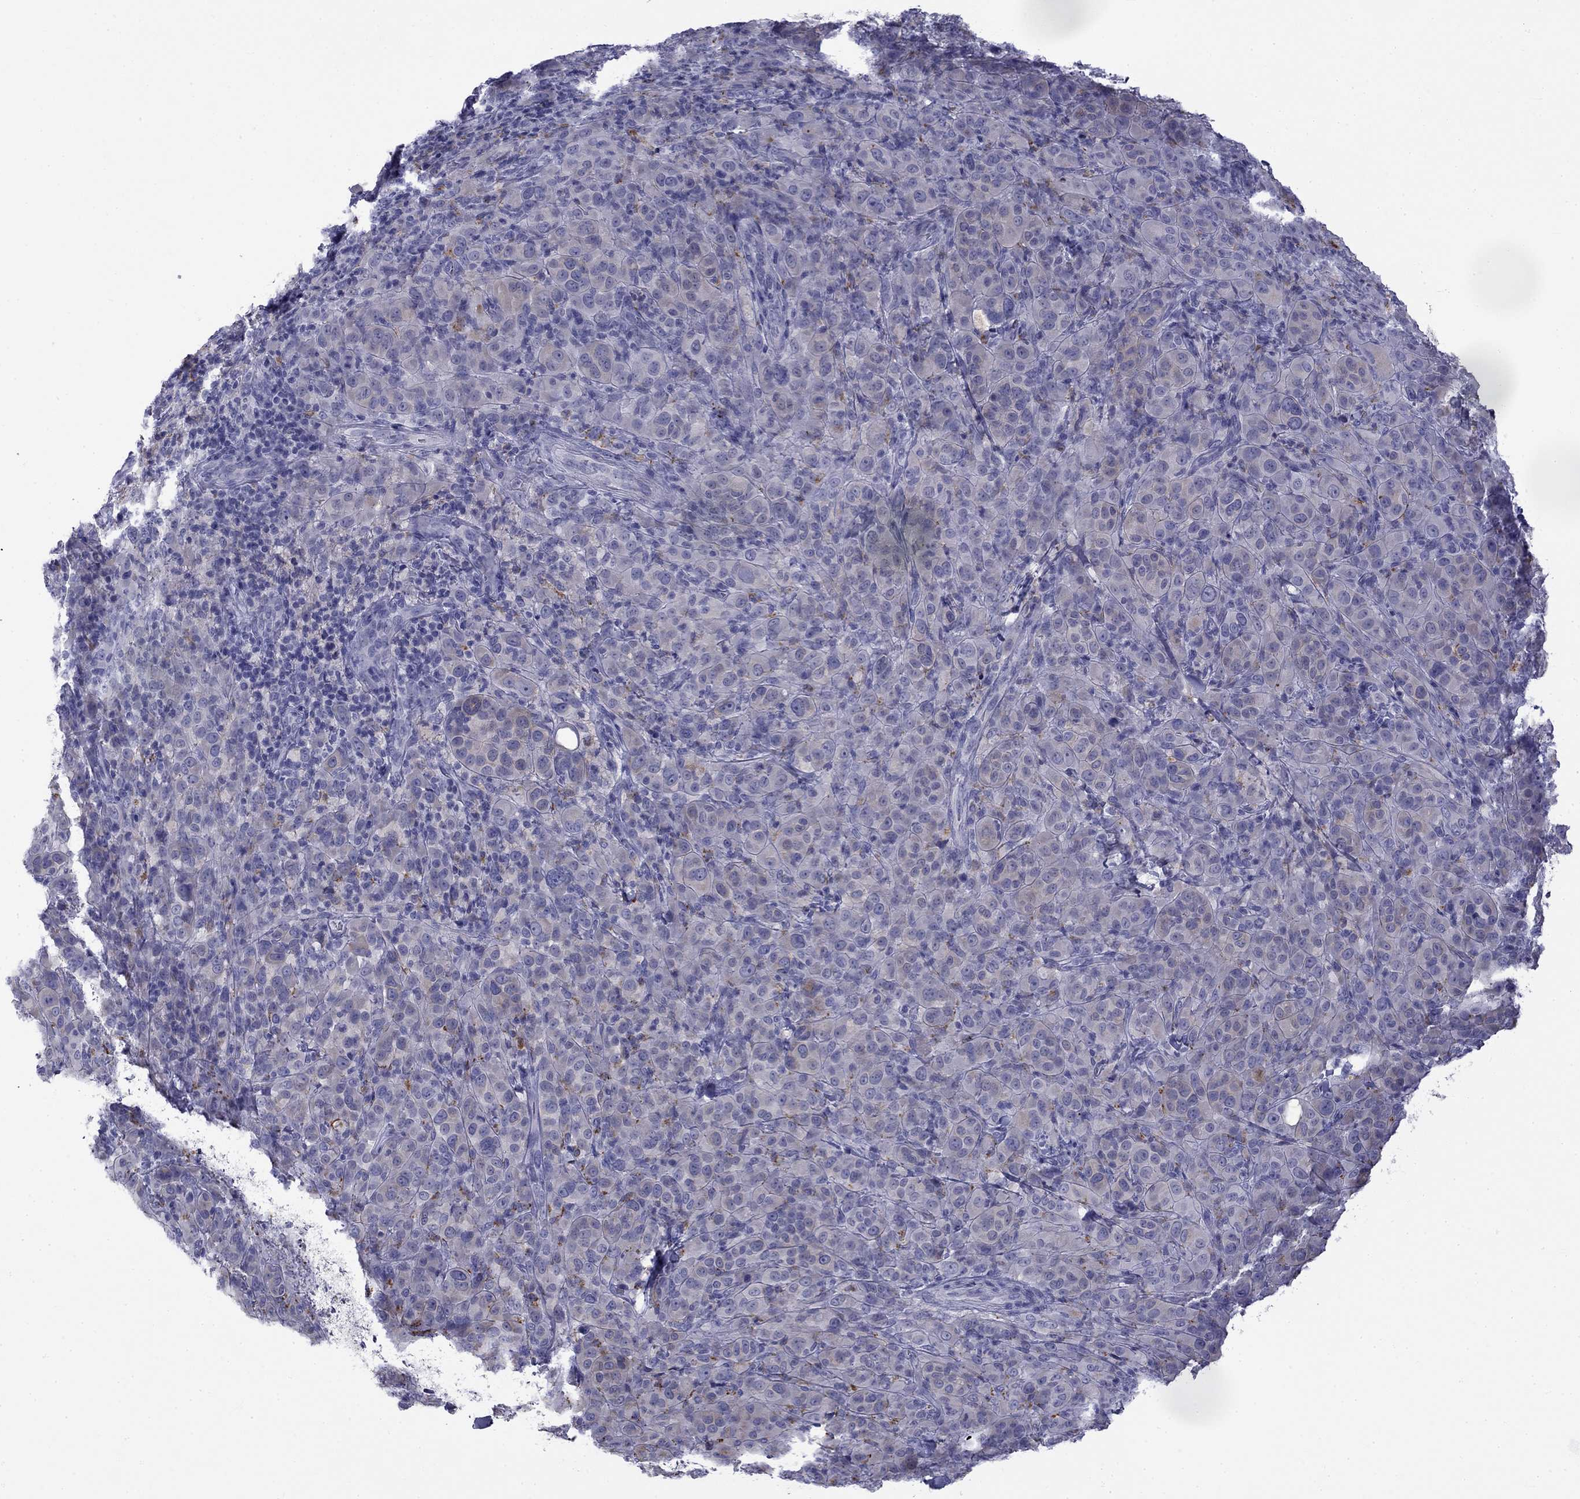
{"staining": {"intensity": "weak", "quantity": "<25%", "location": "cytoplasmic/membranous"}, "tissue": "melanoma", "cell_type": "Tumor cells", "image_type": "cancer", "snomed": [{"axis": "morphology", "description": "Malignant melanoma, NOS"}, {"axis": "topography", "description": "Skin"}], "caption": "A photomicrograph of melanoma stained for a protein shows no brown staining in tumor cells. (IHC, brightfield microscopy, high magnification).", "gene": "CLPSL2", "patient": {"sex": "female", "age": 87}}